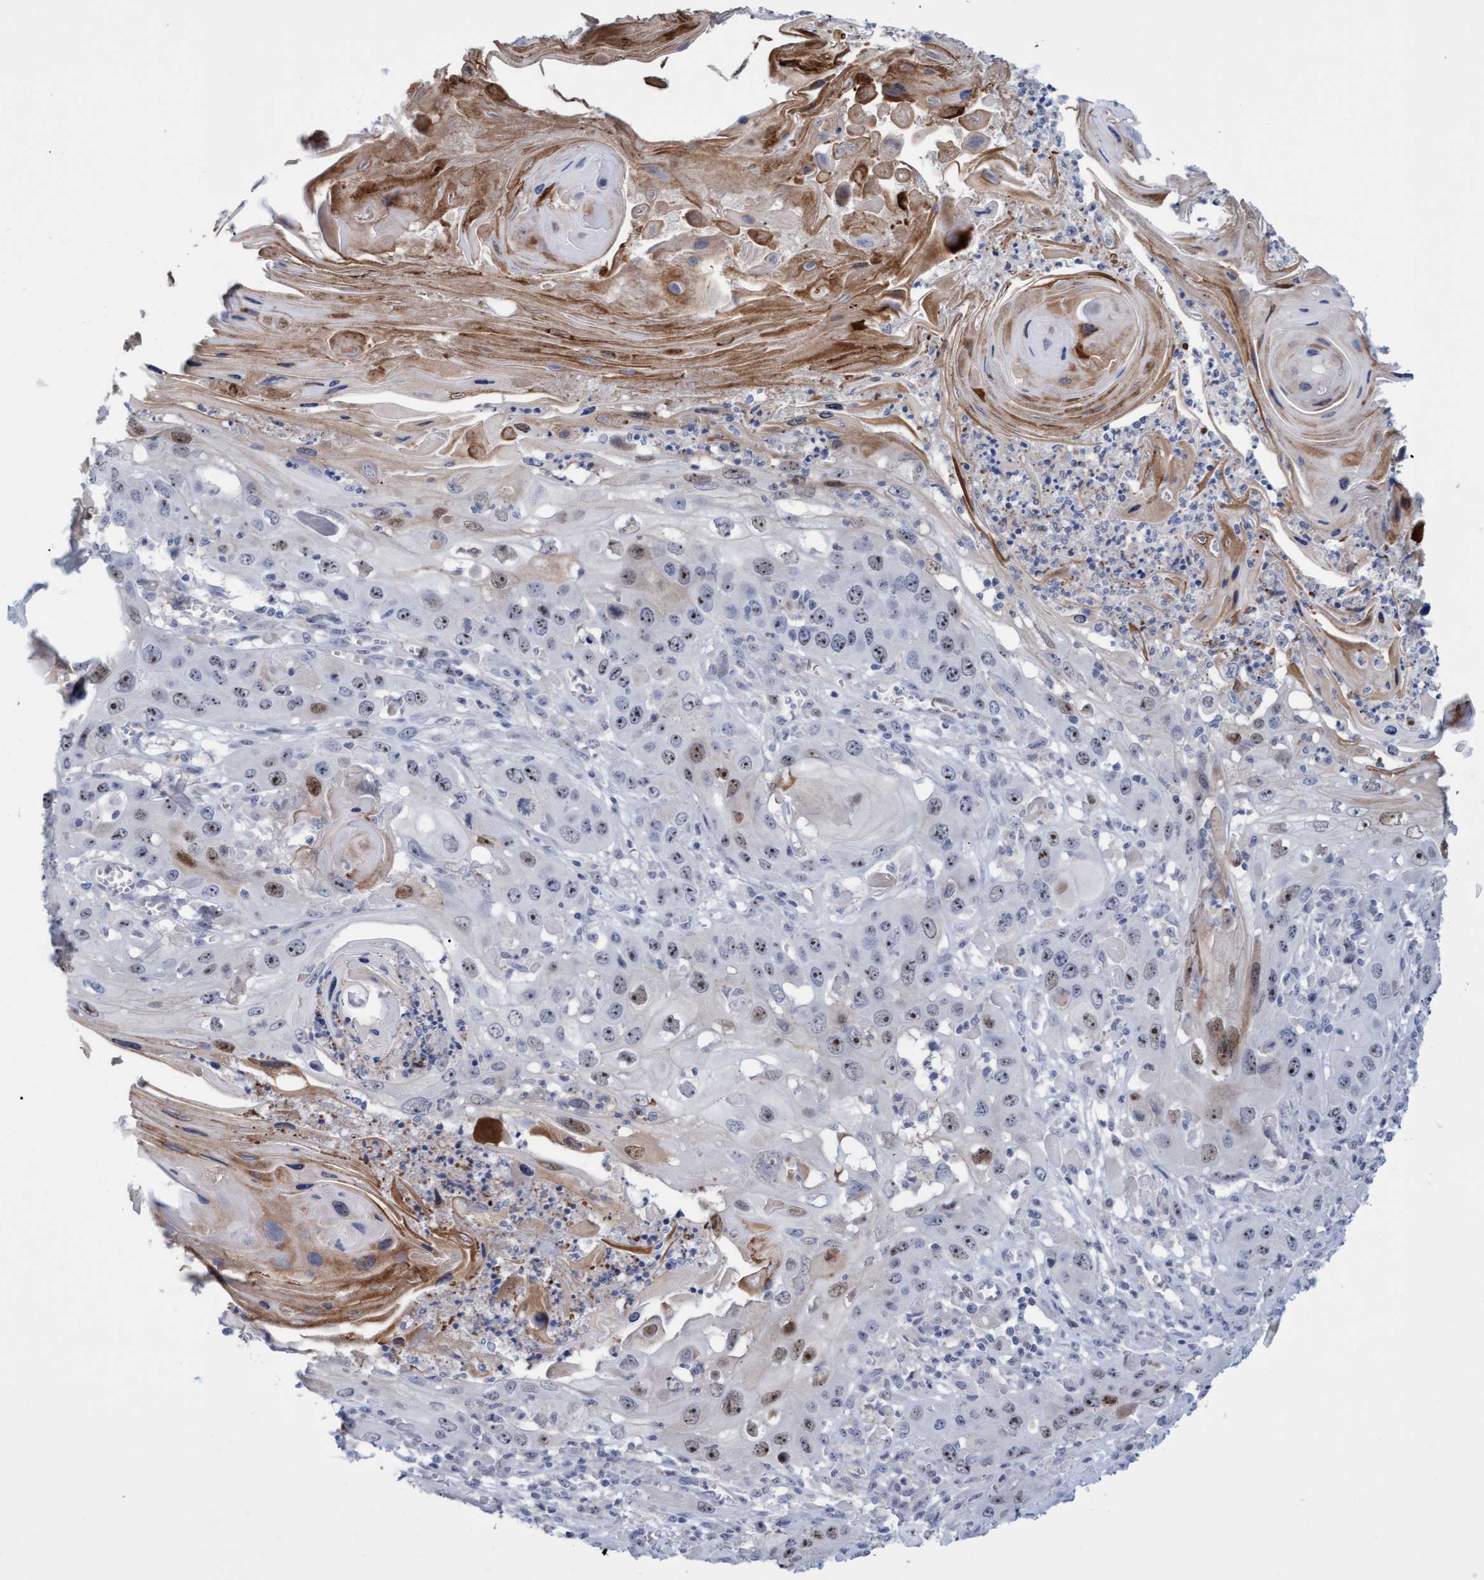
{"staining": {"intensity": "moderate", "quantity": ">75%", "location": "nuclear"}, "tissue": "skin cancer", "cell_type": "Tumor cells", "image_type": "cancer", "snomed": [{"axis": "morphology", "description": "Squamous cell carcinoma, NOS"}, {"axis": "topography", "description": "Skin"}], "caption": "Protein expression by immunohistochemistry reveals moderate nuclear expression in approximately >75% of tumor cells in squamous cell carcinoma (skin). The protein is stained brown, and the nuclei are stained in blue (DAB (3,3'-diaminobenzidine) IHC with brightfield microscopy, high magnification).", "gene": "PINX1", "patient": {"sex": "male", "age": 55}}